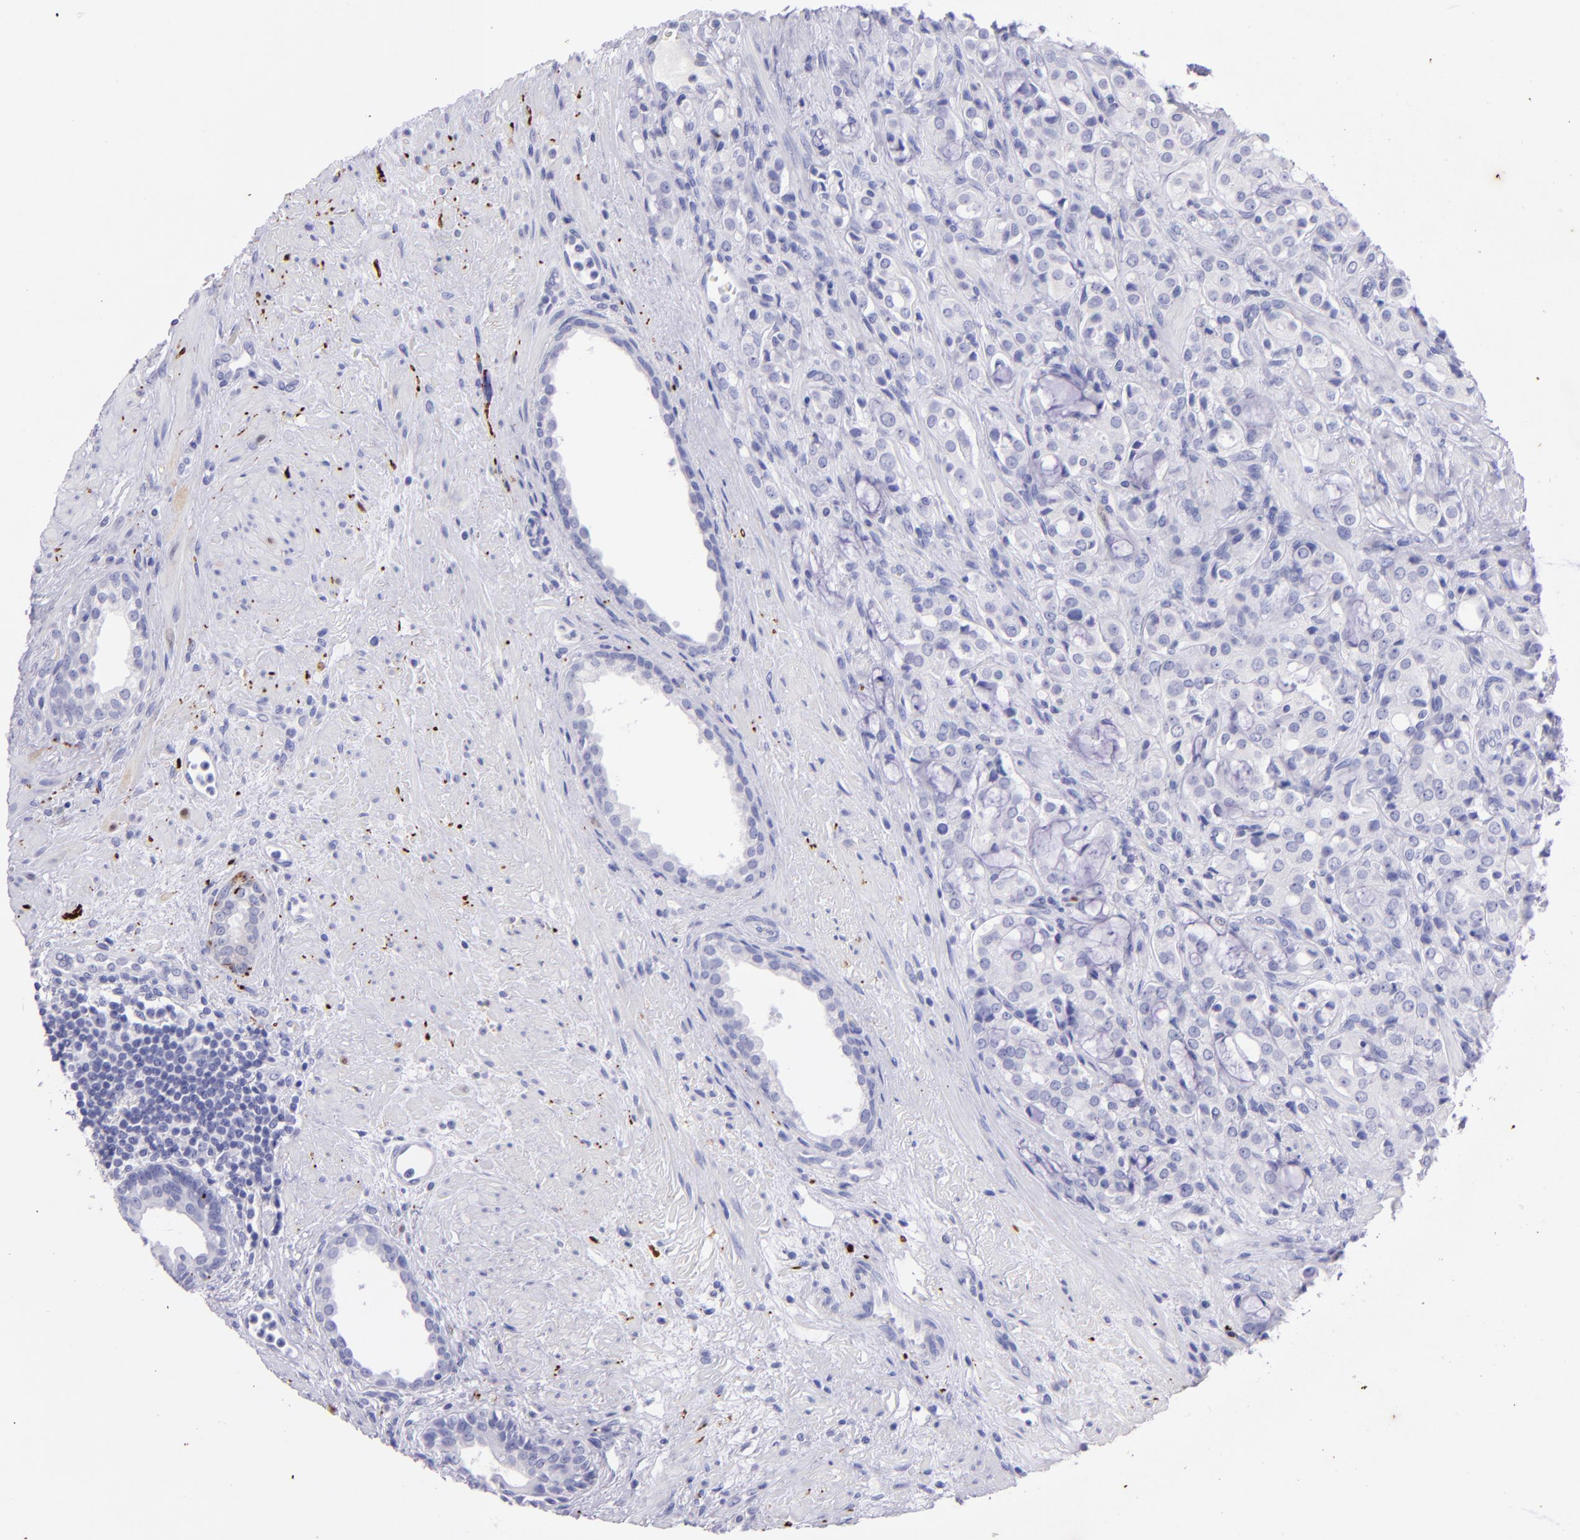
{"staining": {"intensity": "negative", "quantity": "none", "location": "none"}, "tissue": "prostate cancer", "cell_type": "Tumor cells", "image_type": "cancer", "snomed": [{"axis": "morphology", "description": "Adenocarcinoma, High grade"}, {"axis": "topography", "description": "Prostate"}], "caption": "There is no significant expression in tumor cells of prostate high-grade adenocarcinoma.", "gene": "UCHL1", "patient": {"sex": "male", "age": 72}}